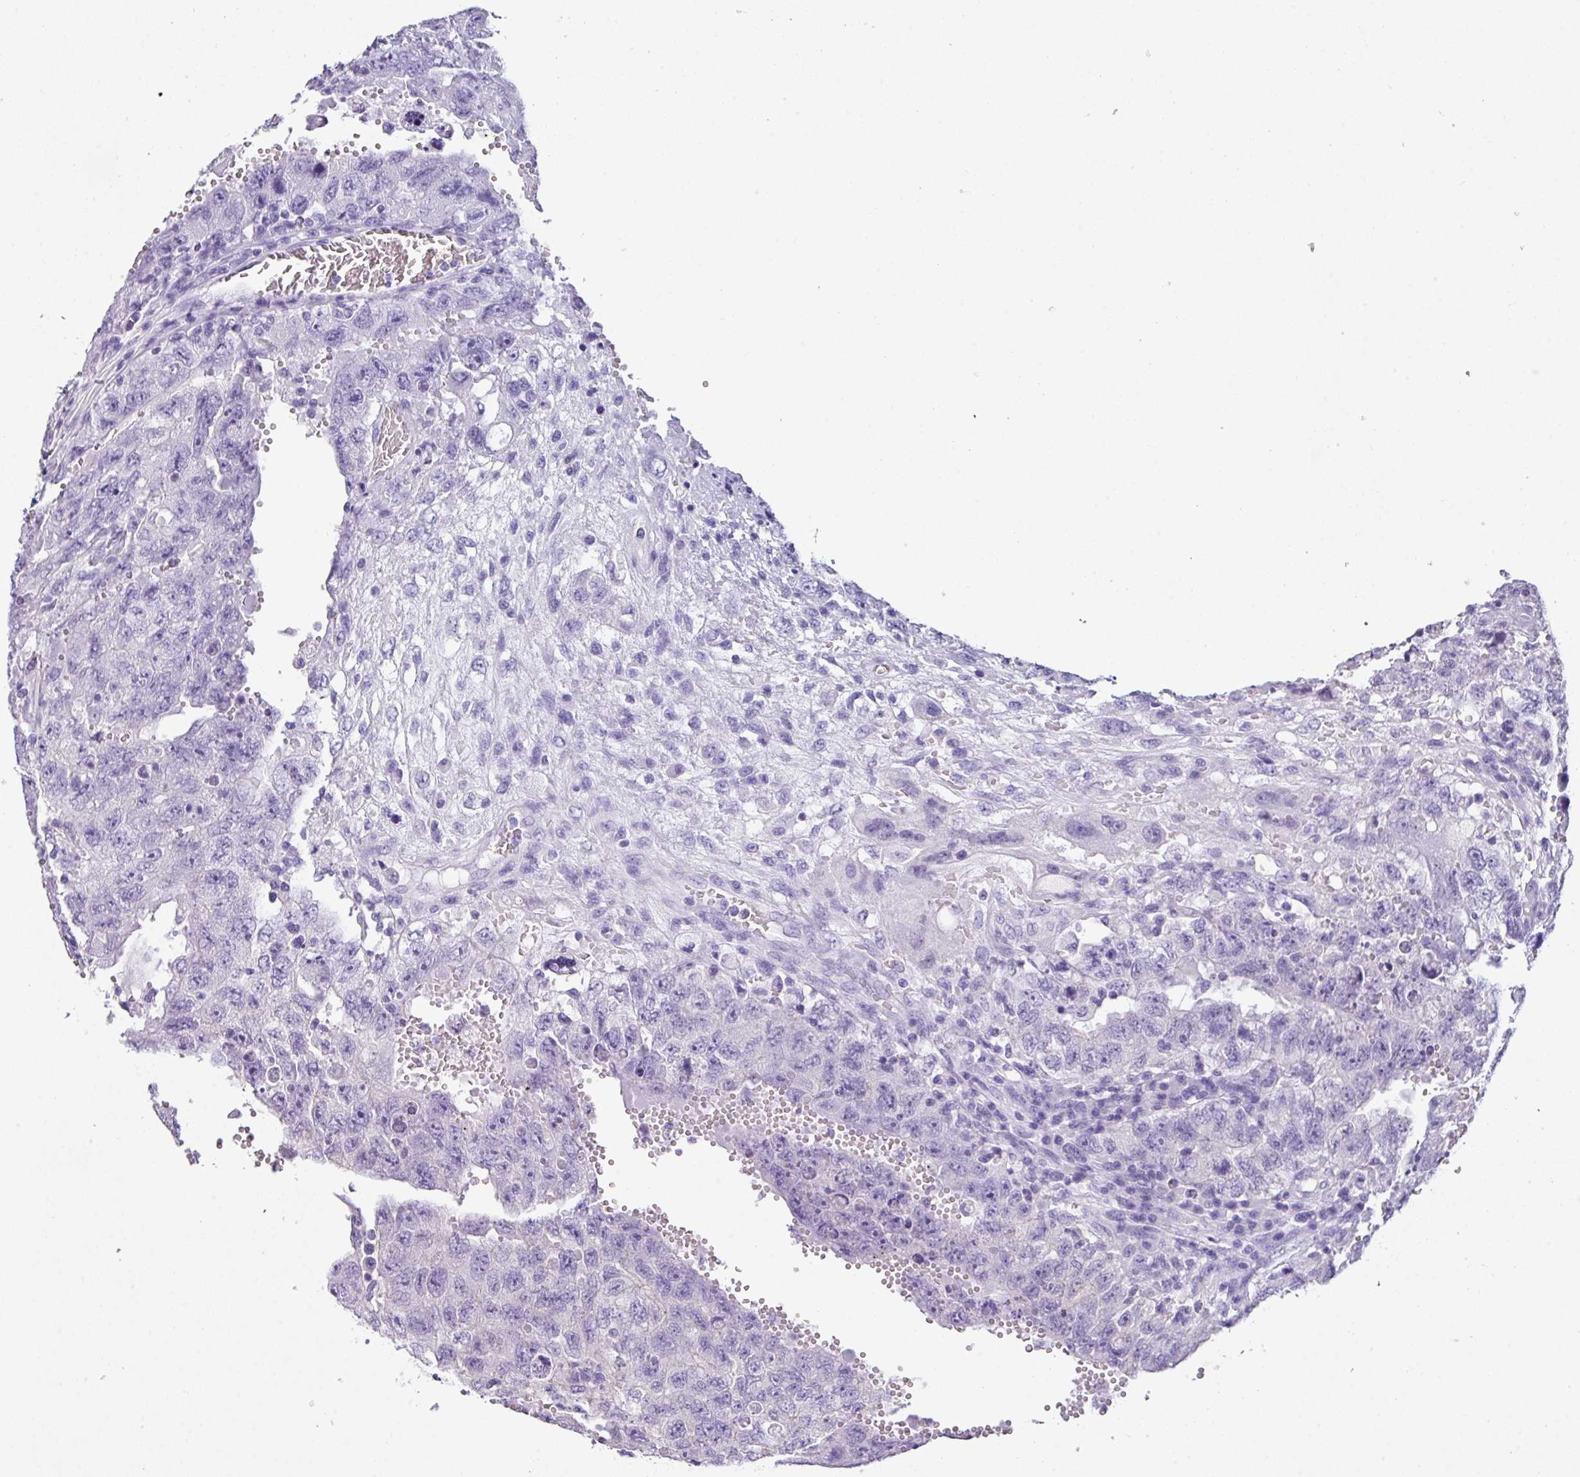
{"staining": {"intensity": "negative", "quantity": "none", "location": "none"}, "tissue": "testis cancer", "cell_type": "Tumor cells", "image_type": "cancer", "snomed": [{"axis": "morphology", "description": "Carcinoma, Embryonal, NOS"}, {"axis": "topography", "description": "Testis"}], "caption": "Immunohistochemistry (IHC) histopathology image of neoplastic tissue: human testis cancer stained with DAB exhibits no significant protein positivity in tumor cells.", "gene": "PALS2", "patient": {"sex": "male", "age": 26}}